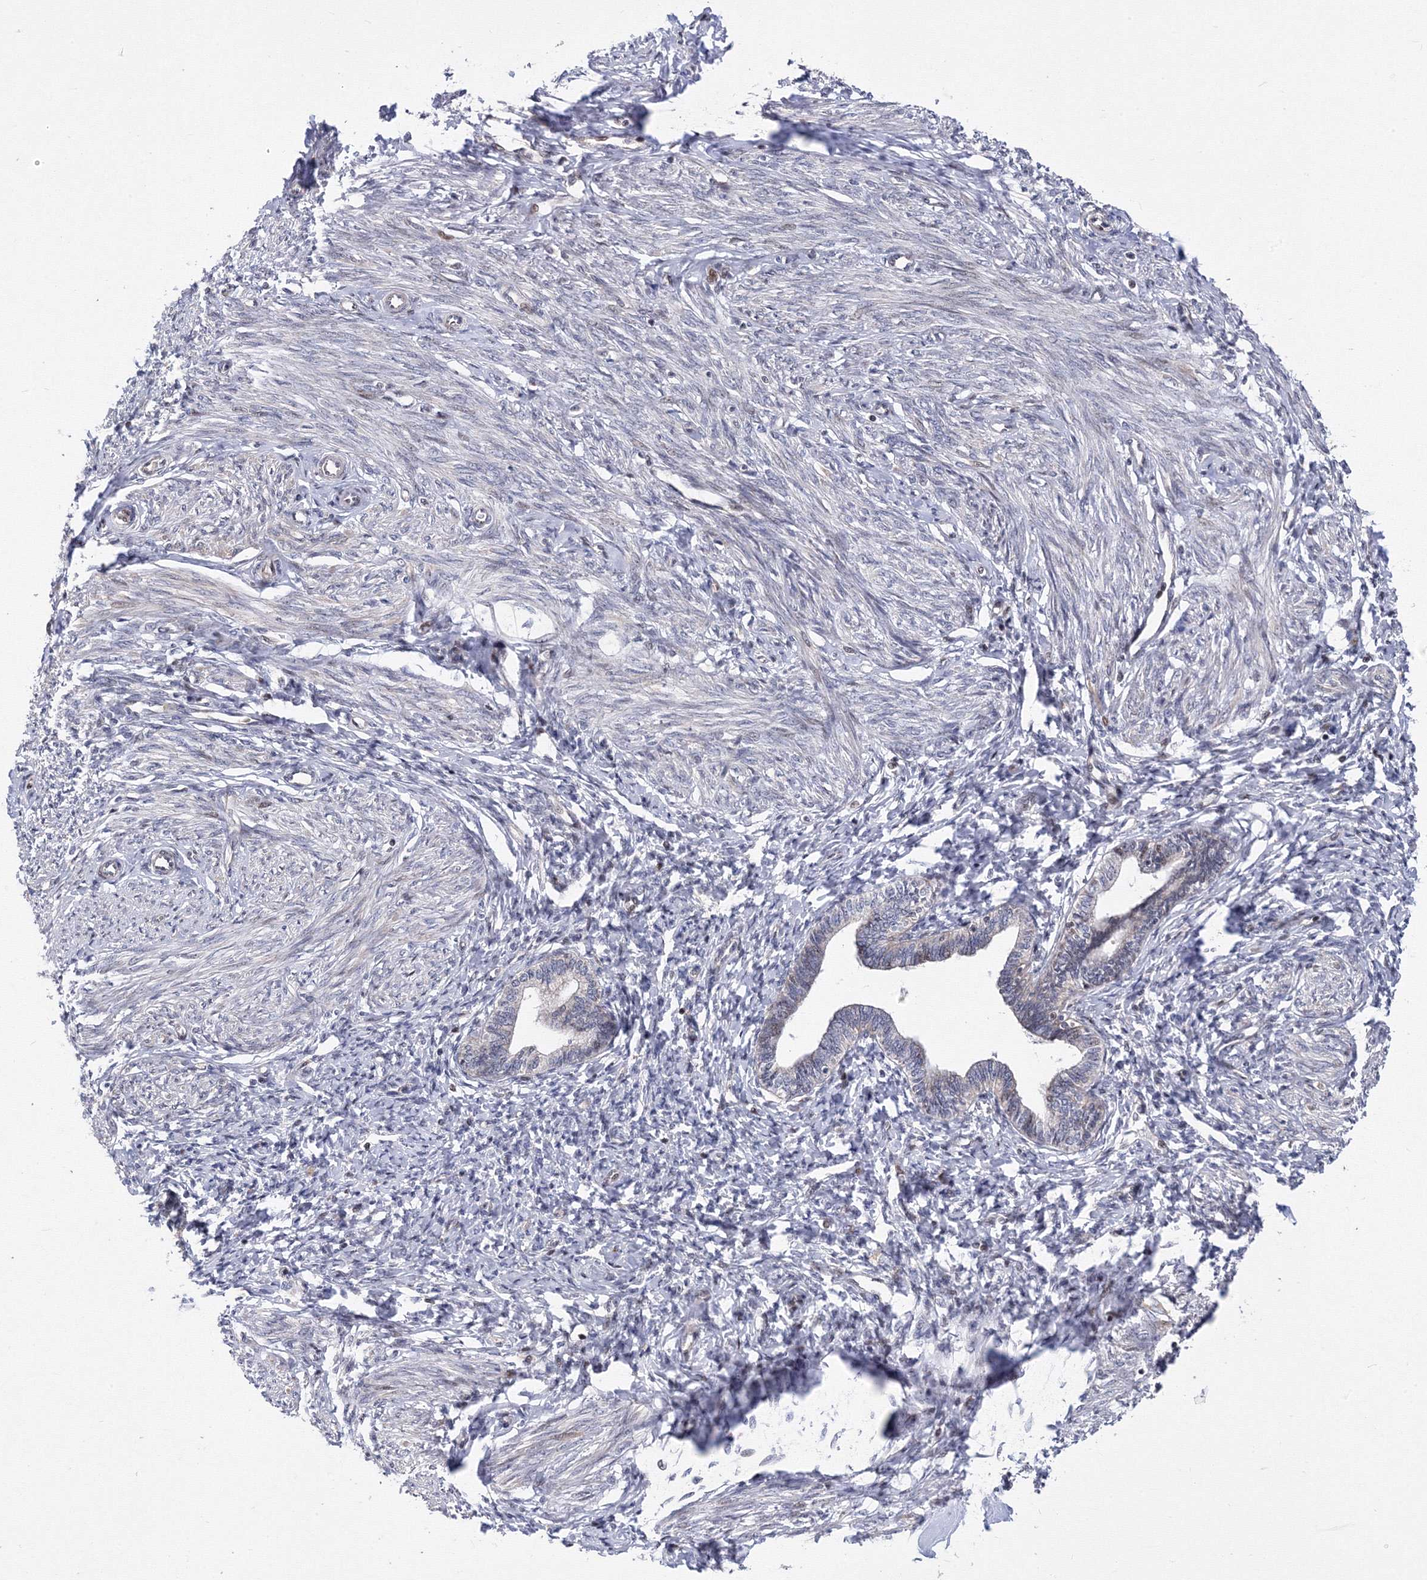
{"staining": {"intensity": "negative", "quantity": "none", "location": "none"}, "tissue": "endometrium", "cell_type": "Cells in endometrial stroma", "image_type": "normal", "snomed": [{"axis": "morphology", "description": "Normal tissue, NOS"}, {"axis": "topography", "description": "Endometrium"}], "caption": "Cells in endometrial stroma are negative for brown protein staining in normal endometrium. Brightfield microscopy of immunohistochemistry (IHC) stained with DAB (3,3'-diaminobenzidine) (brown) and hematoxylin (blue), captured at high magnification.", "gene": "GPN1", "patient": {"sex": "female", "age": 72}}